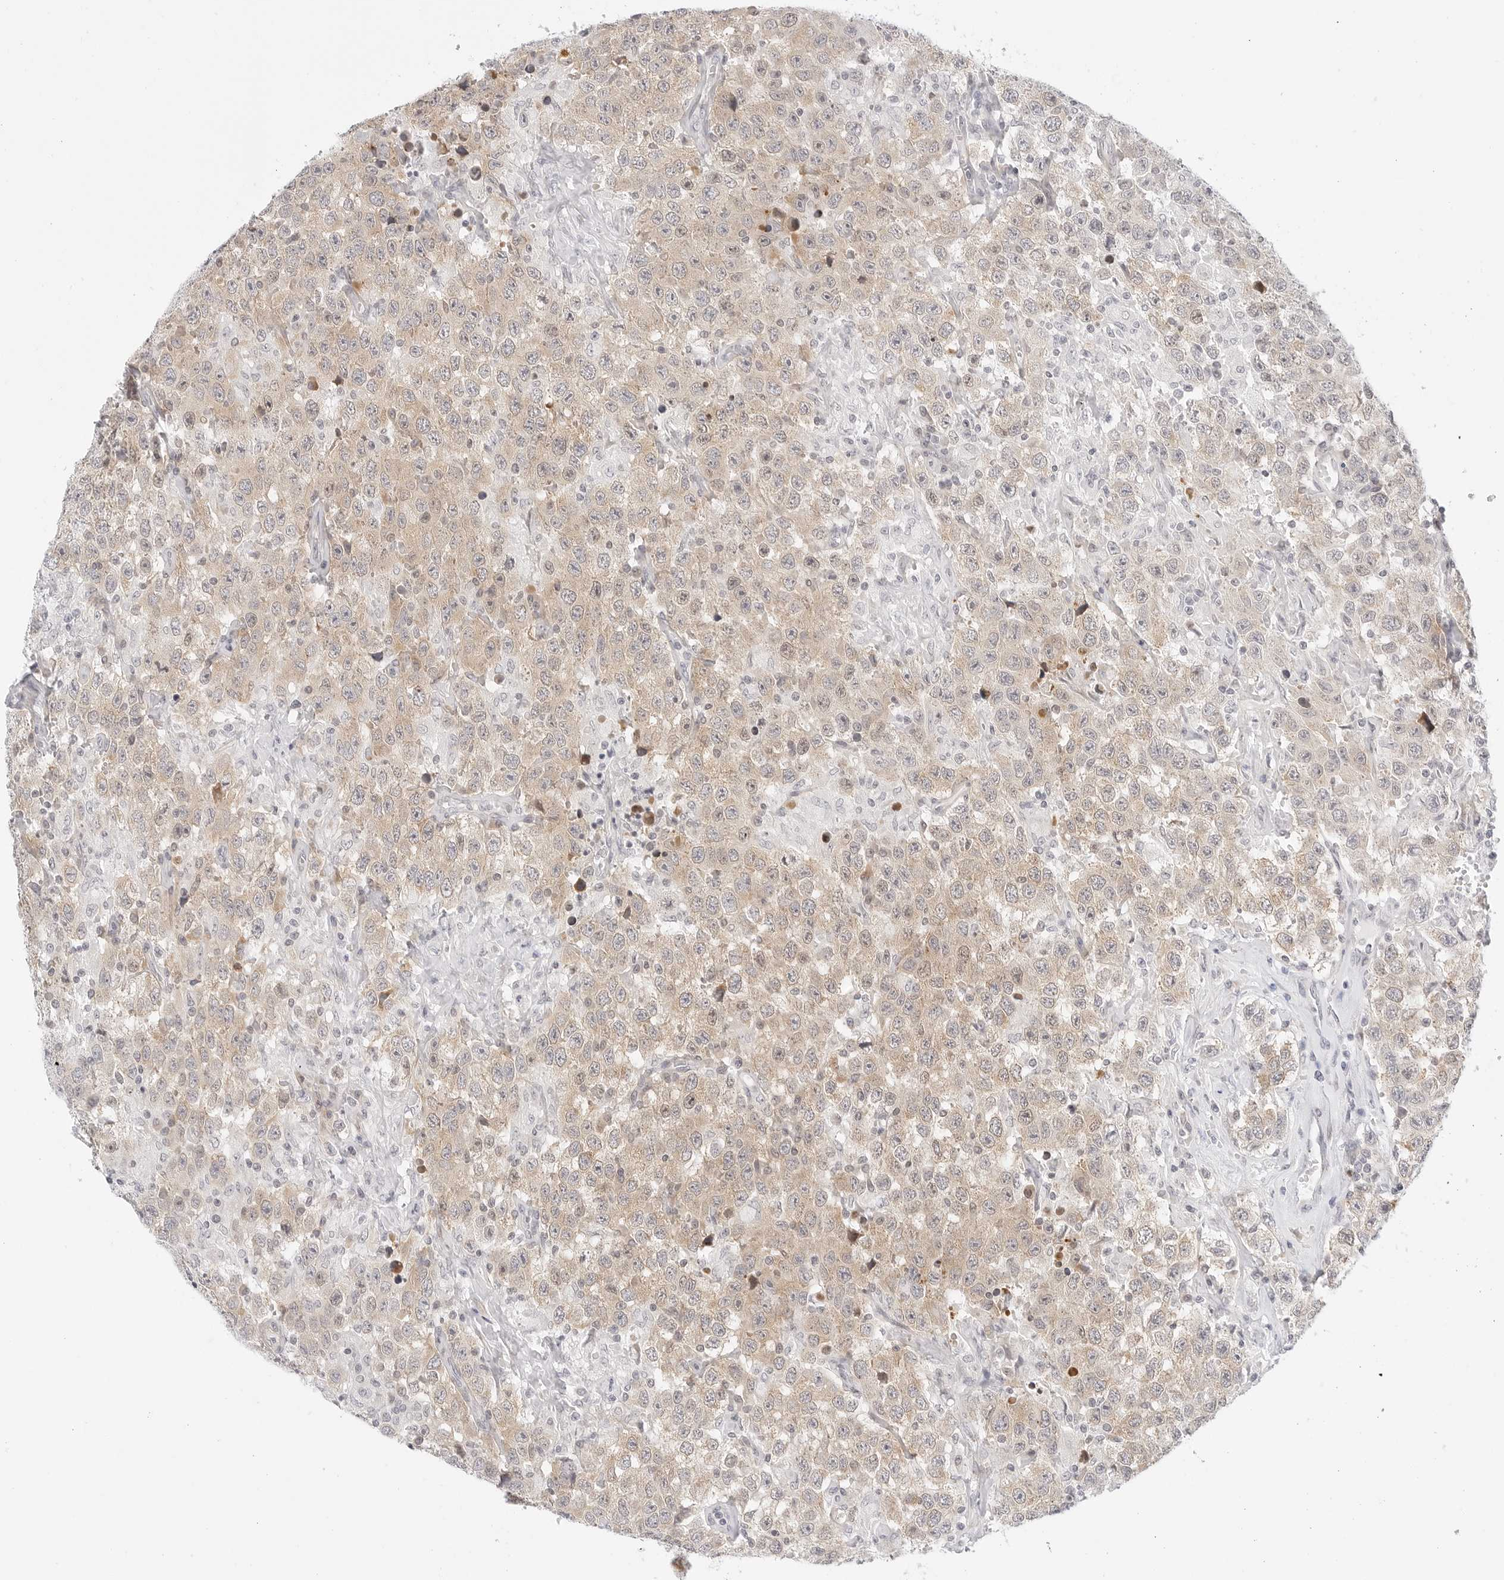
{"staining": {"intensity": "weak", "quantity": ">75%", "location": "cytoplasmic/membranous"}, "tissue": "testis cancer", "cell_type": "Tumor cells", "image_type": "cancer", "snomed": [{"axis": "morphology", "description": "Seminoma, NOS"}, {"axis": "topography", "description": "Testis"}], "caption": "Tumor cells exhibit low levels of weak cytoplasmic/membranous expression in about >75% of cells in testis seminoma.", "gene": "TCP1", "patient": {"sex": "male", "age": 41}}